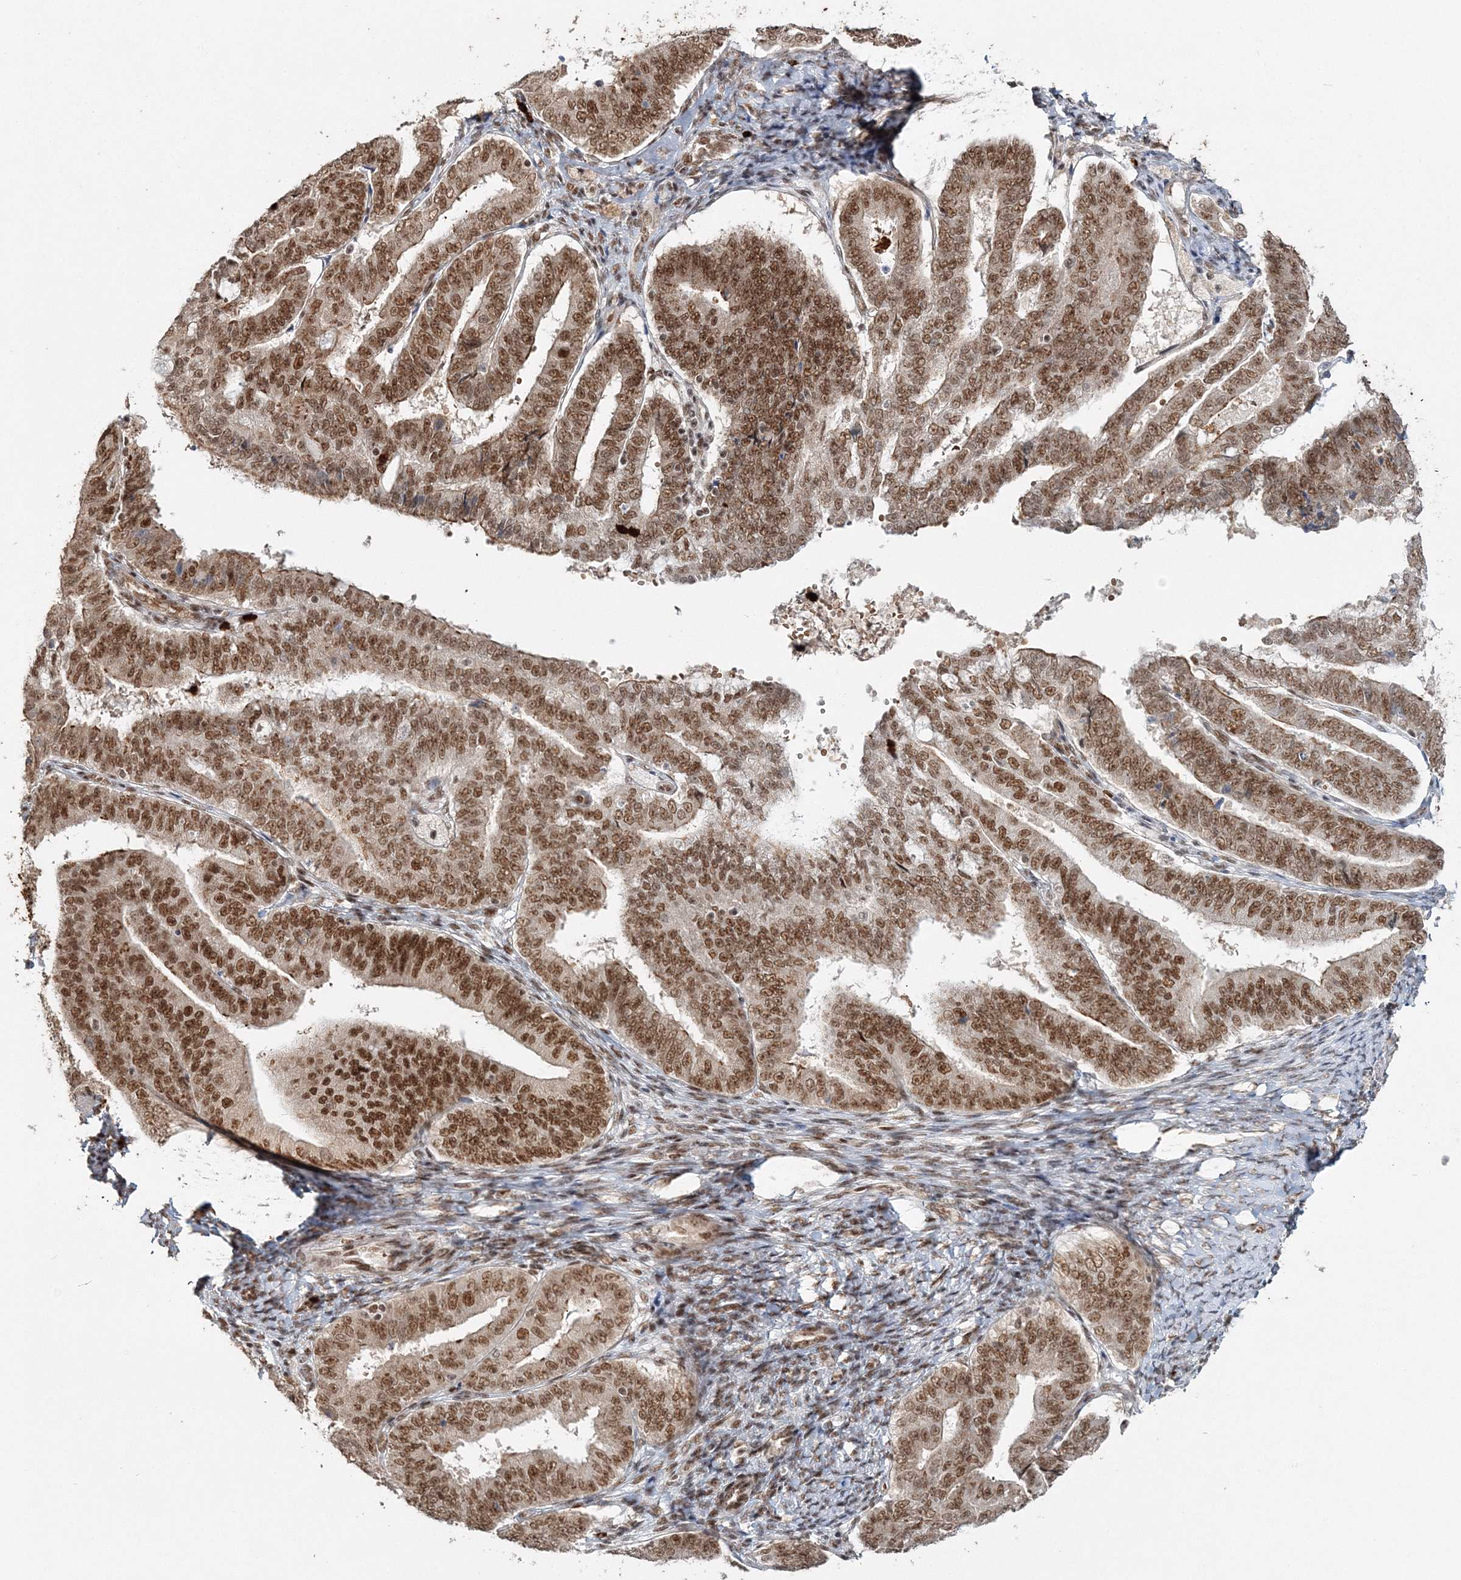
{"staining": {"intensity": "moderate", "quantity": ">75%", "location": "nuclear"}, "tissue": "endometrial cancer", "cell_type": "Tumor cells", "image_type": "cancer", "snomed": [{"axis": "morphology", "description": "Adenocarcinoma, NOS"}, {"axis": "topography", "description": "Endometrium"}], "caption": "Immunohistochemical staining of human endometrial cancer (adenocarcinoma) displays moderate nuclear protein positivity in about >75% of tumor cells.", "gene": "QRICH1", "patient": {"sex": "female", "age": 63}}